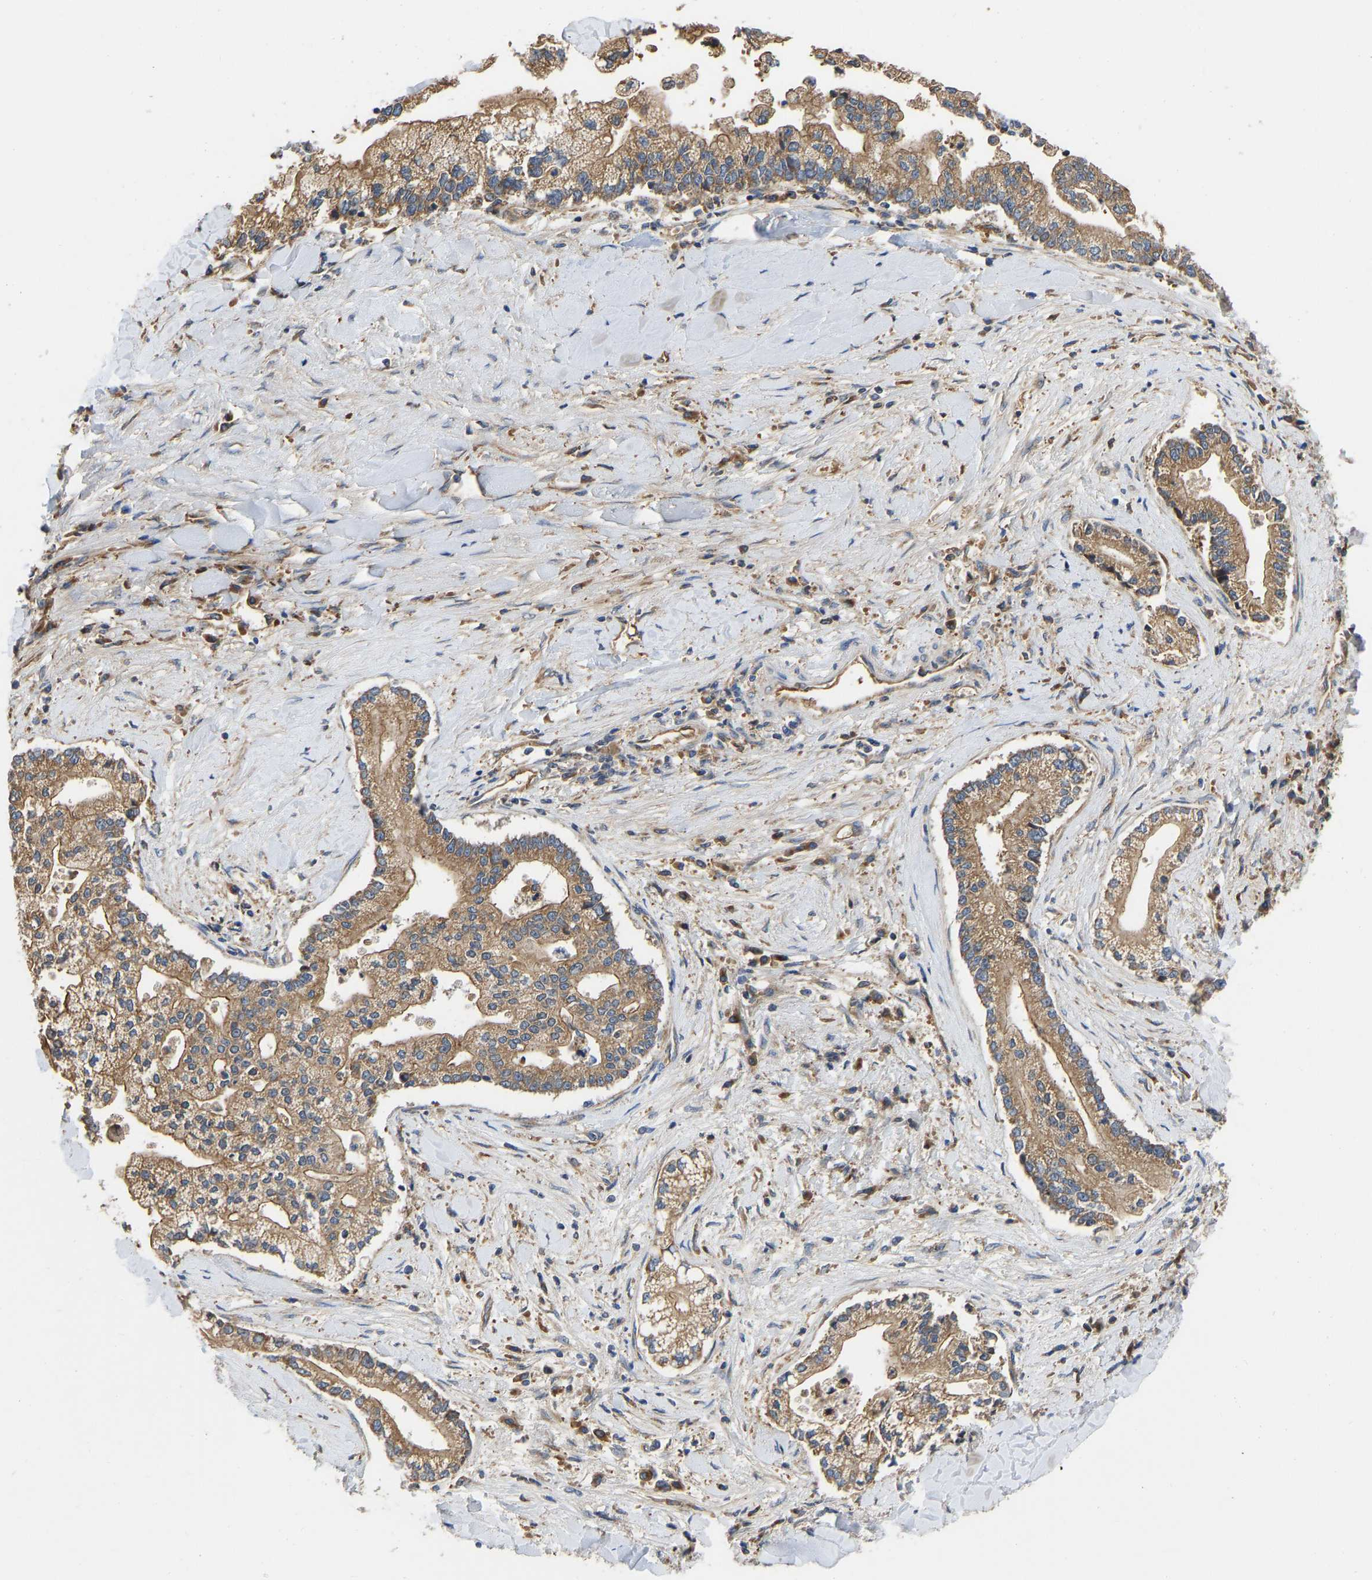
{"staining": {"intensity": "moderate", "quantity": ">75%", "location": "cytoplasmic/membranous"}, "tissue": "liver cancer", "cell_type": "Tumor cells", "image_type": "cancer", "snomed": [{"axis": "morphology", "description": "Cholangiocarcinoma"}, {"axis": "topography", "description": "Liver"}], "caption": "The immunohistochemical stain highlights moderate cytoplasmic/membranous positivity in tumor cells of liver cholangiocarcinoma tissue.", "gene": "FLNB", "patient": {"sex": "male", "age": 50}}